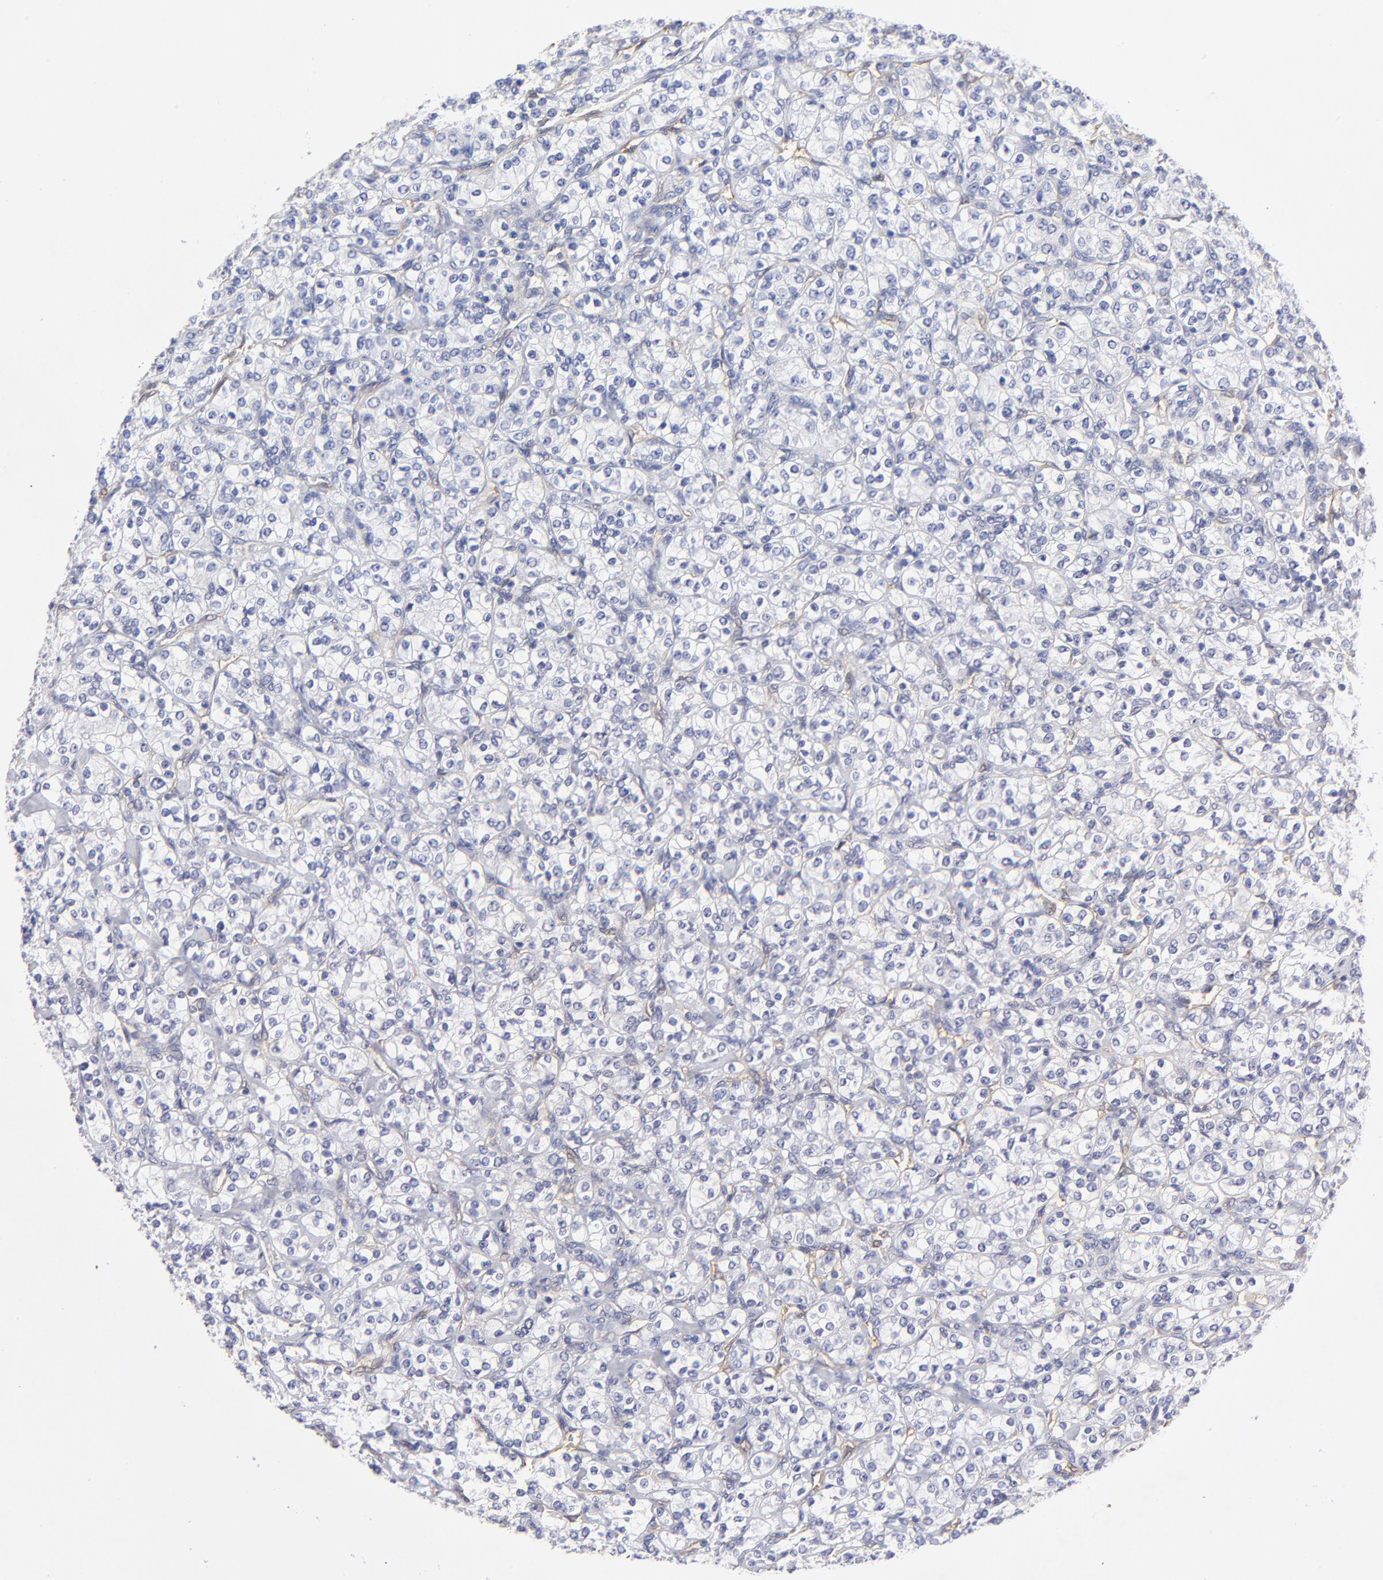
{"staining": {"intensity": "negative", "quantity": "none", "location": "none"}, "tissue": "renal cancer", "cell_type": "Tumor cells", "image_type": "cancer", "snomed": [{"axis": "morphology", "description": "Adenocarcinoma, NOS"}, {"axis": "topography", "description": "Kidney"}], "caption": "Immunohistochemistry (IHC) micrograph of neoplastic tissue: human renal adenocarcinoma stained with DAB (3,3'-diaminobenzidine) demonstrates no significant protein positivity in tumor cells. Brightfield microscopy of immunohistochemistry (IHC) stained with DAB (brown) and hematoxylin (blue), captured at high magnification.", "gene": "CILP", "patient": {"sex": "male", "age": 77}}